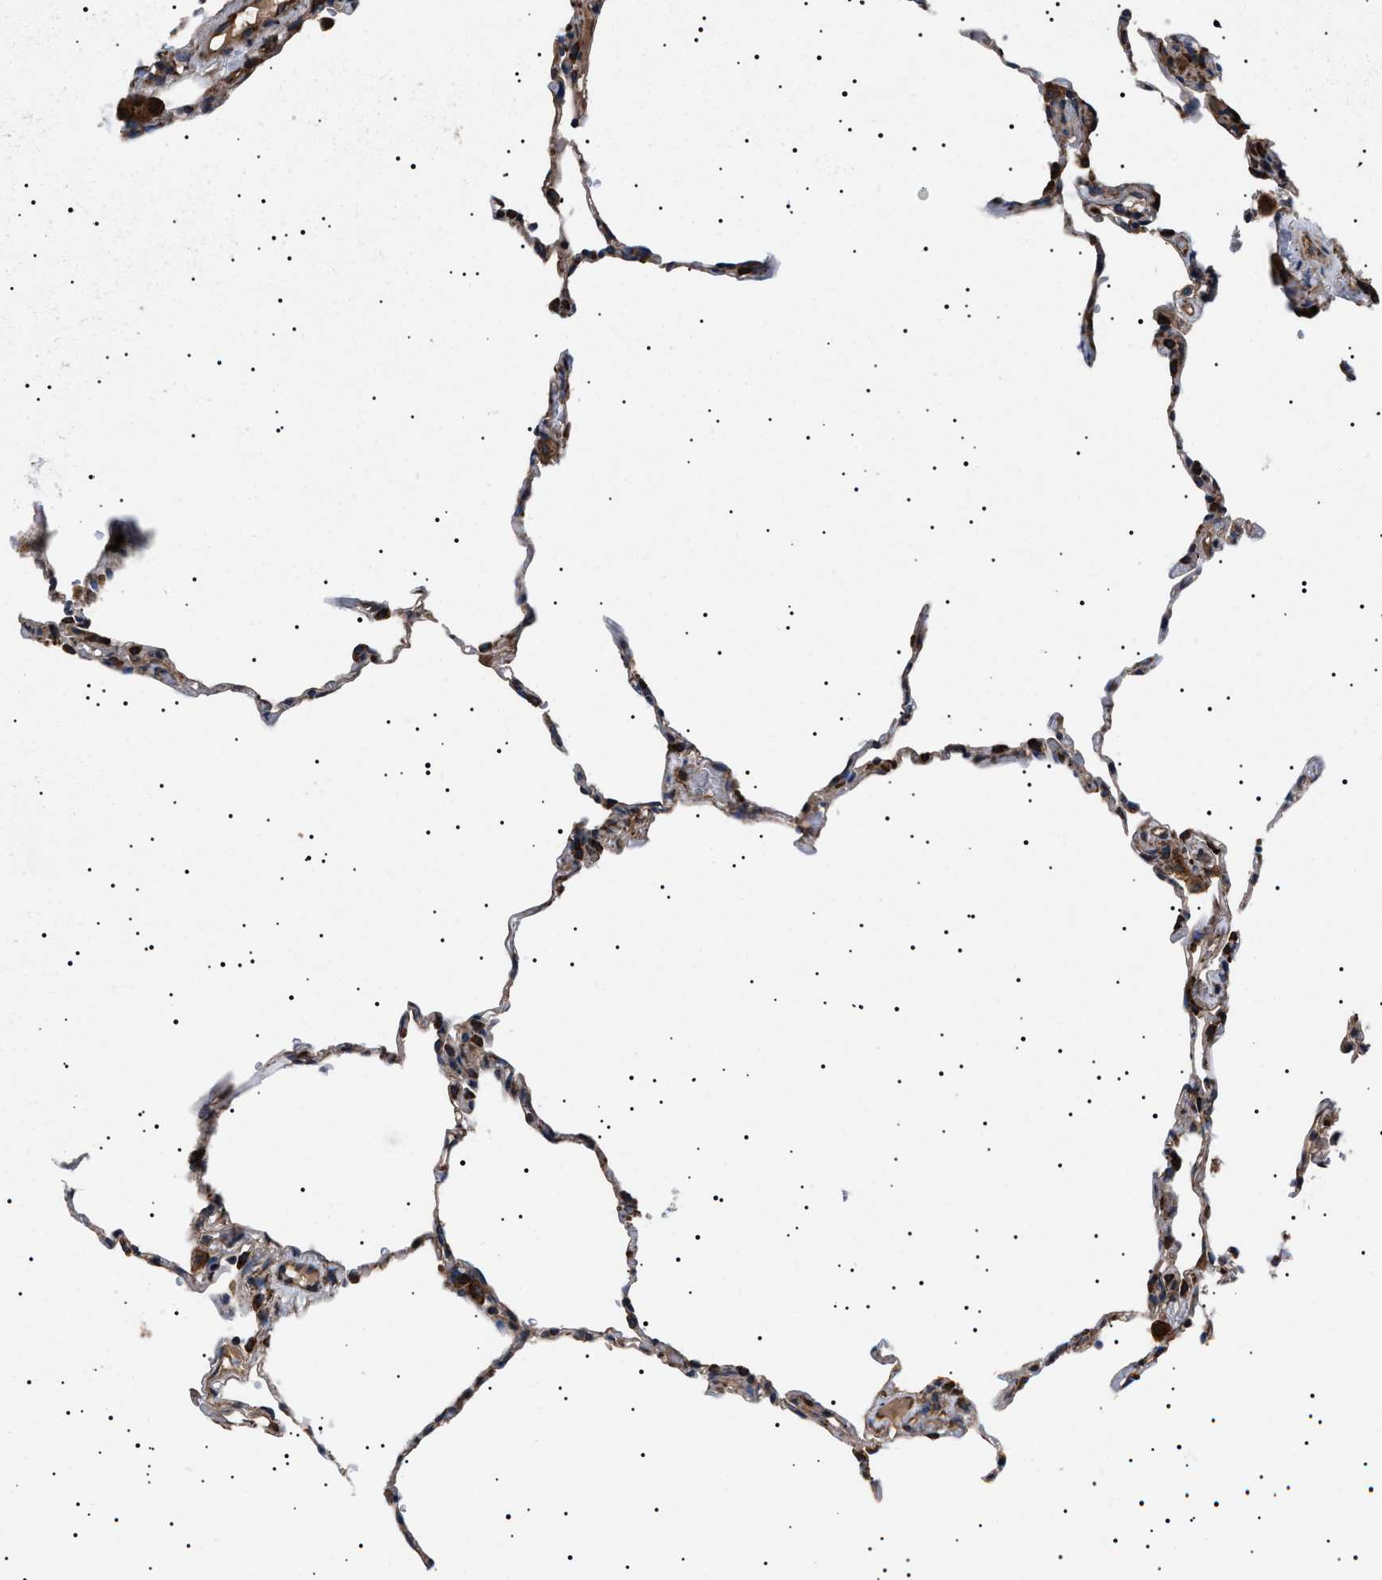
{"staining": {"intensity": "strong", "quantity": ">75%", "location": "cytoplasmic/membranous"}, "tissue": "lung", "cell_type": "Alveolar cells", "image_type": "normal", "snomed": [{"axis": "morphology", "description": "Normal tissue, NOS"}, {"axis": "topography", "description": "Lung"}], "caption": "The micrograph displays staining of unremarkable lung, revealing strong cytoplasmic/membranous protein expression (brown color) within alveolar cells.", "gene": "TOP1MT", "patient": {"sex": "male", "age": 59}}